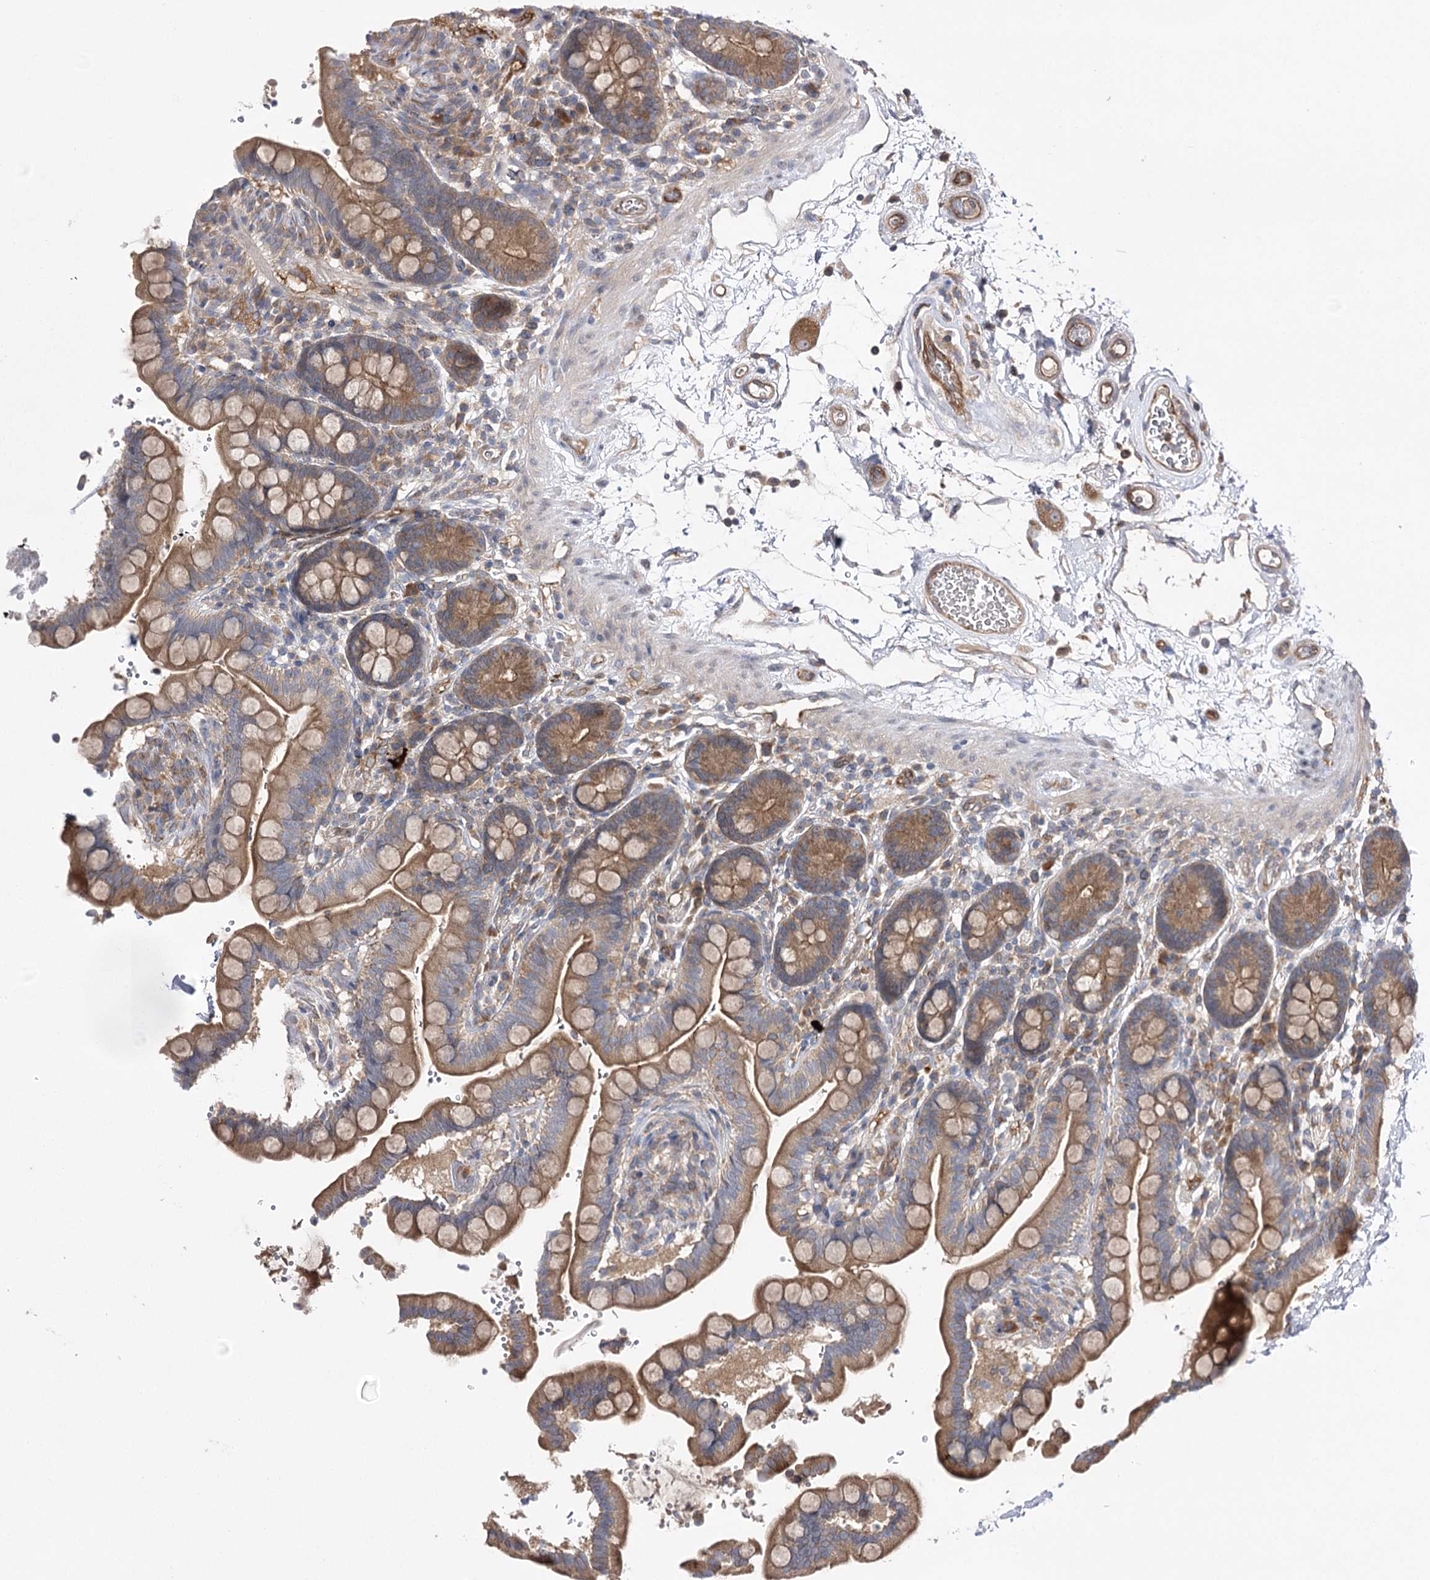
{"staining": {"intensity": "weak", "quantity": ">75%", "location": "cytoplasmic/membranous"}, "tissue": "colon", "cell_type": "Endothelial cells", "image_type": "normal", "snomed": [{"axis": "morphology", "description": "Normal tissue, NOS"}, {"axis": "topography", "description": "Smooth muscle"}, {"axis": "topography", "description": "Colon"}], "caption": "A brown stain shows weak cytoplasmic/membranous staining of a protein in endothelial cells of benign human colon.", "gene": "BCR", "patient": {"sex": "male", "age": 73}}